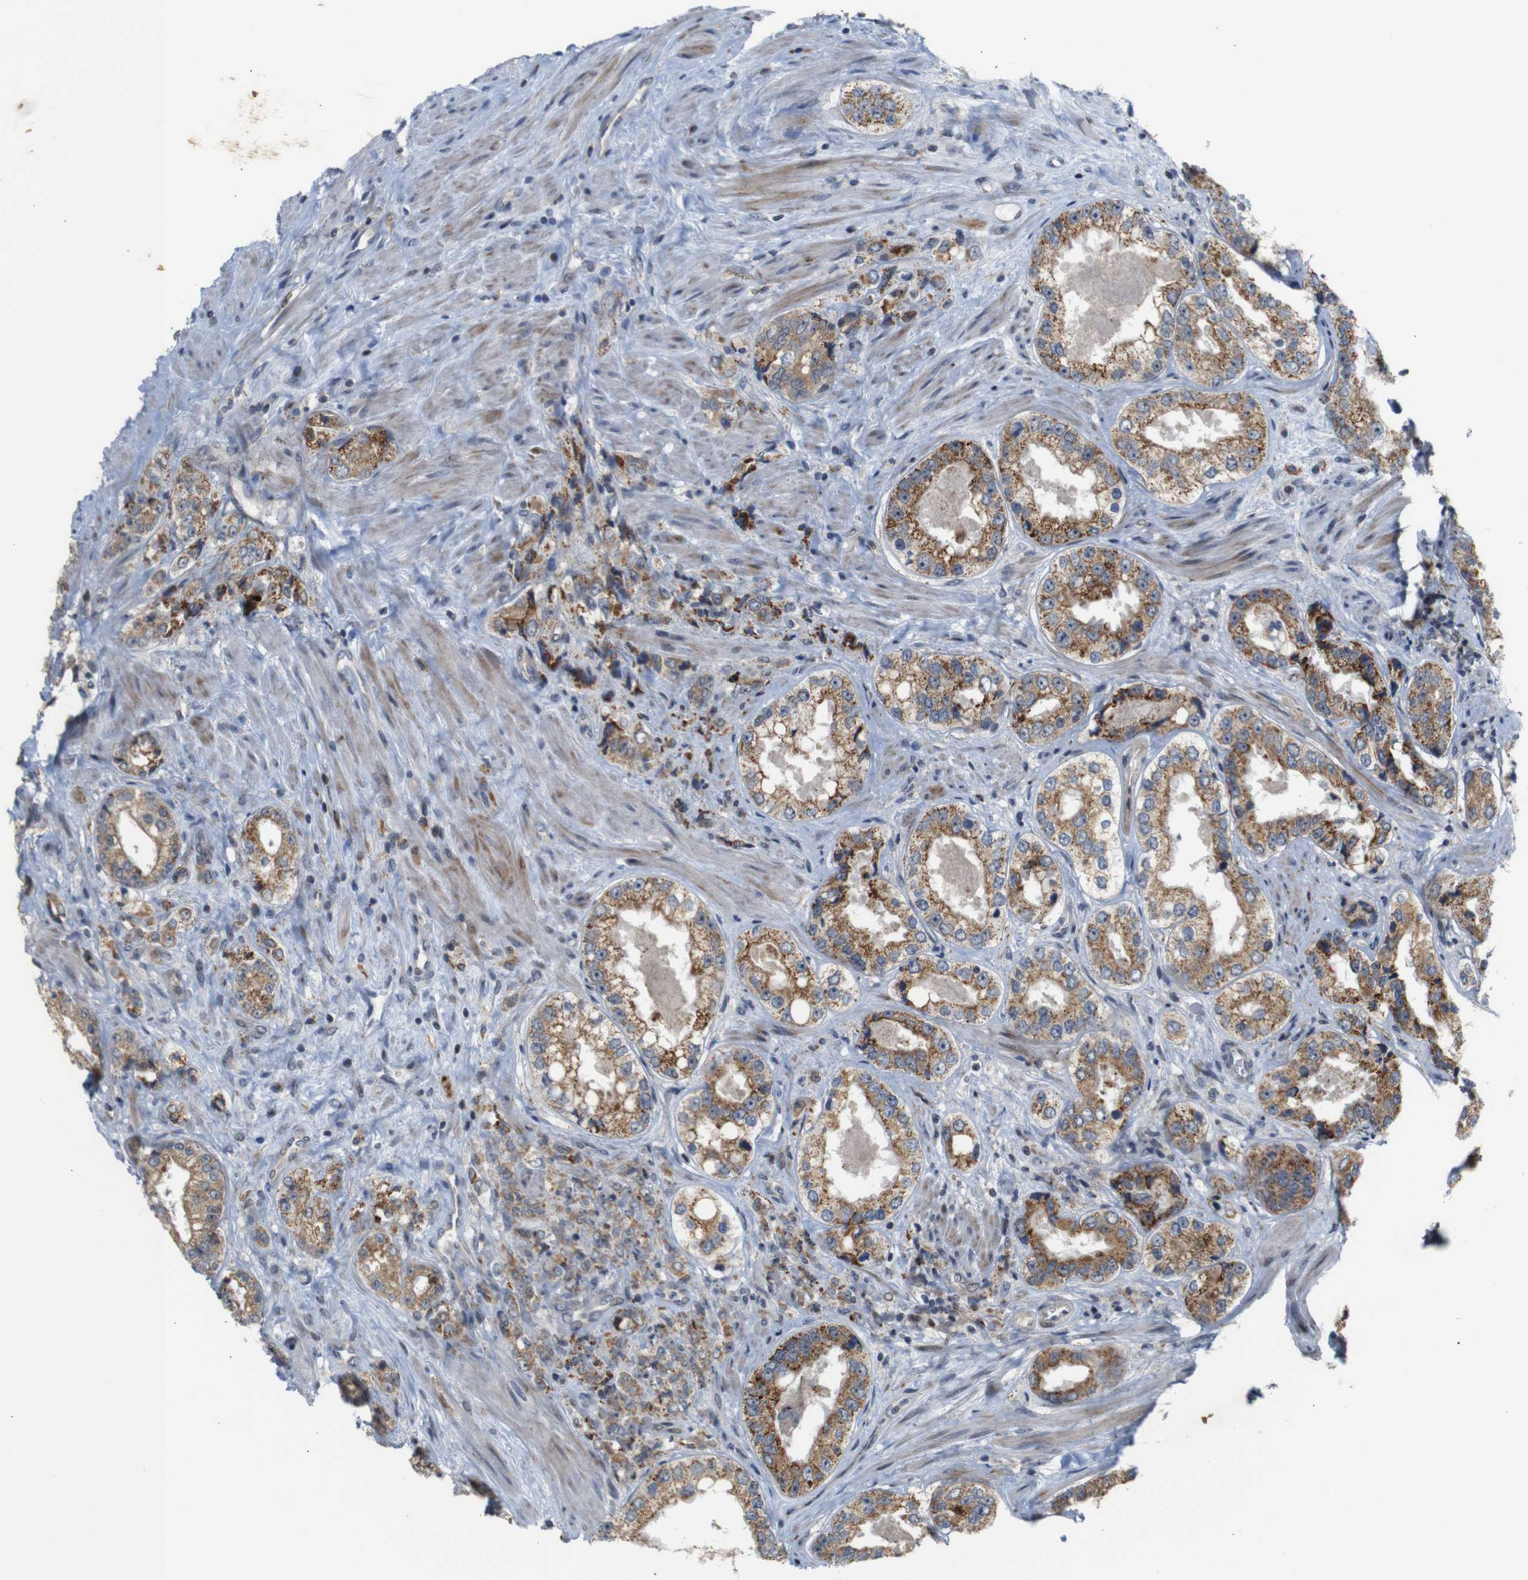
{"staining": {"intensity": "strong", "quantity": ">75%", "location": "cytoplasmic/membranous"}, "tissue": "prostate cancer", "cell_type": "Tumor cells", "image_type": "cancer", "snomed": [{"axis": "morphology", "description": "Adenocarcinoma, High grade"}, {"axis": "topography", "description": "Prostate"}], "caption": "Immunohistochemistry (IHC) (DAB) staining of prostate cancer (high-grade adenocarcinoma) shows strong cytoplasmic/membranous protein positivity in about >75% of tumor cells. The staining is performed using DAB (3,3'-diaminobenzidine) brown chromogen to label protein expression. The nuclei are counter-stained blue using hematoxylin.", "gene": "ATP7B", "patient": {"sex": "male", "age": 61}}